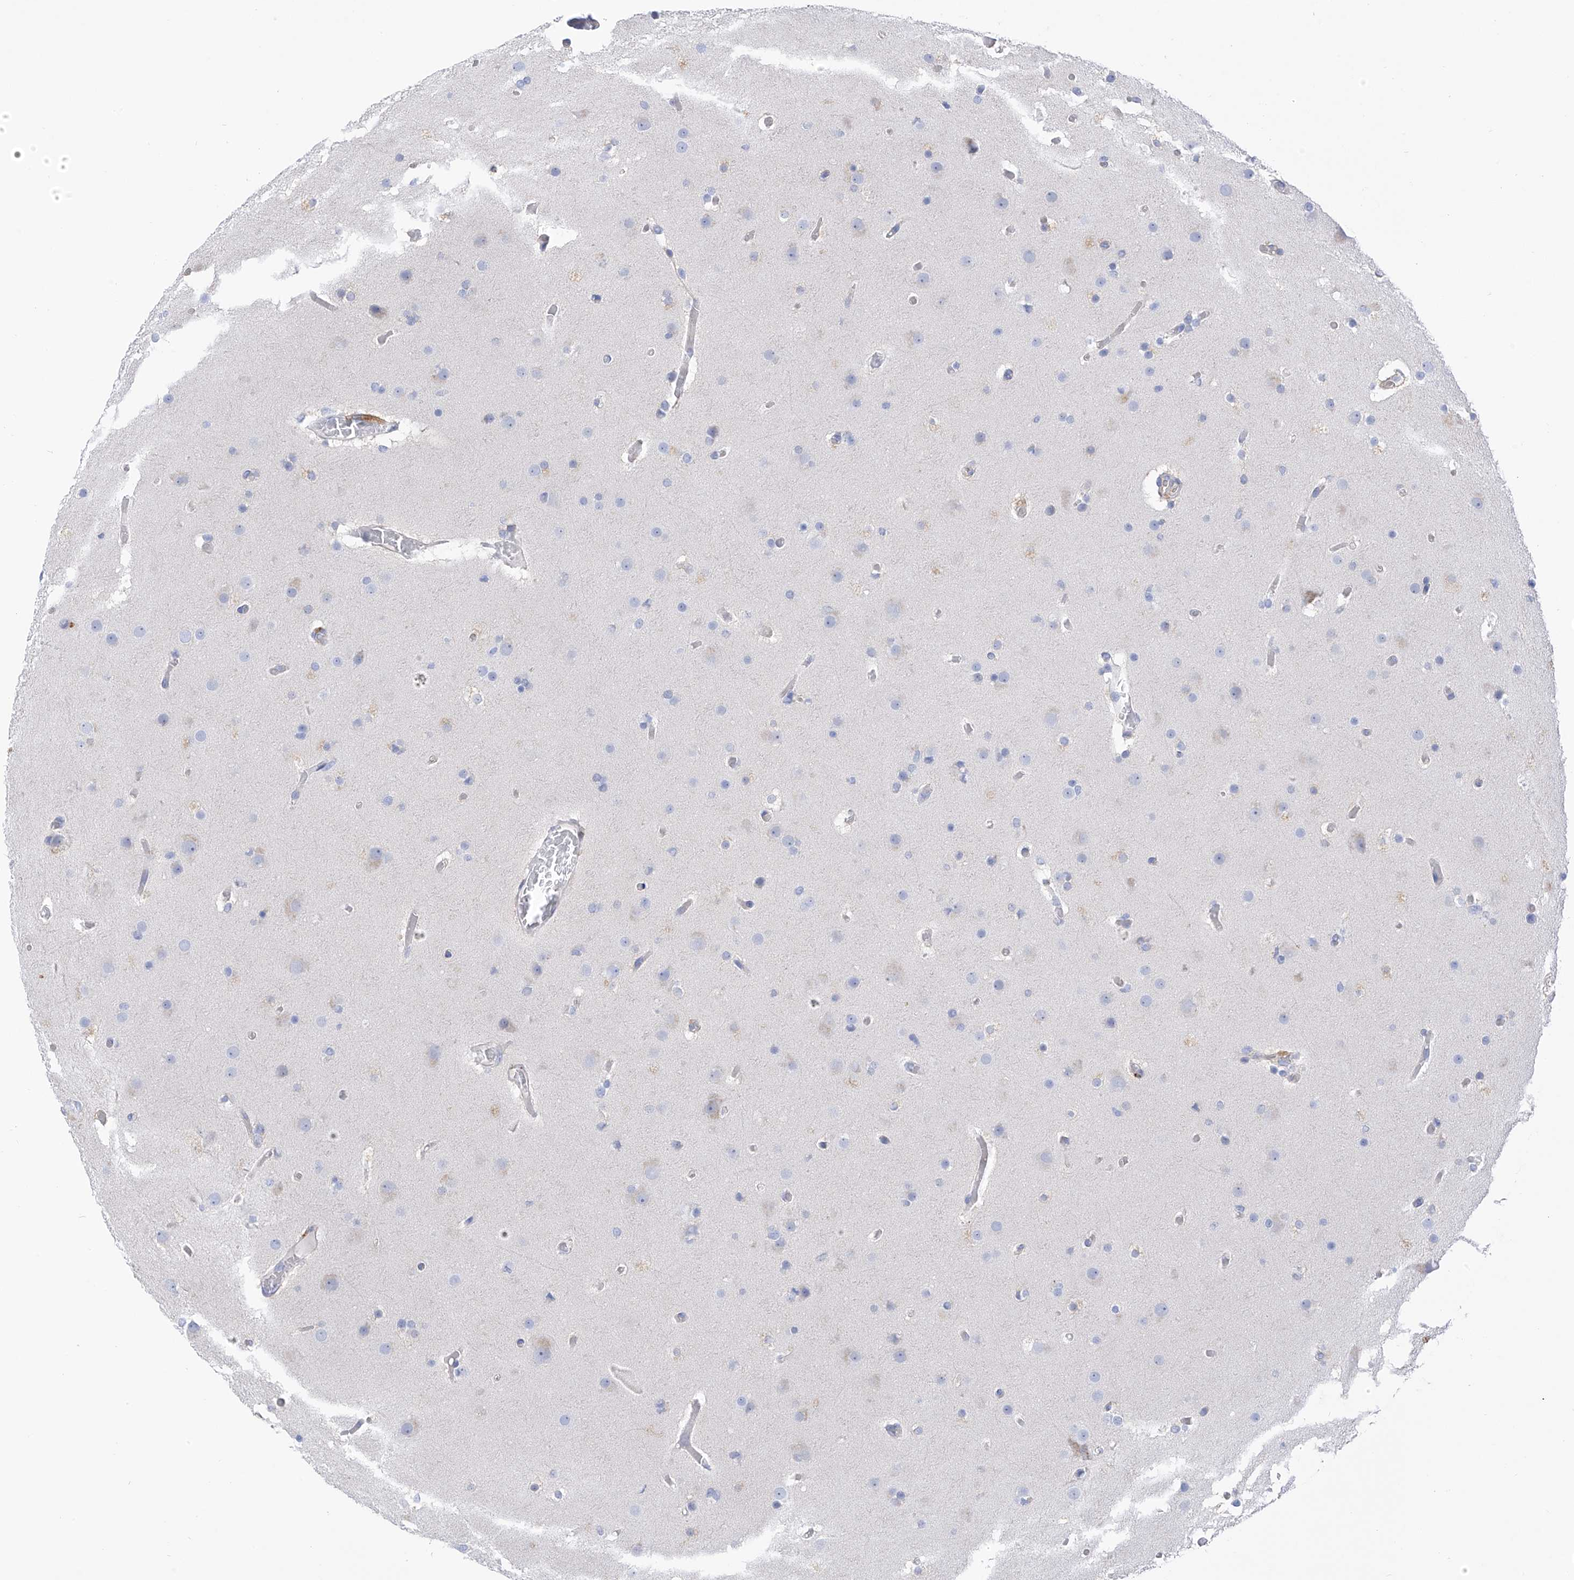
{"staining": {"intensity": "negative", "quantity": "none", "location": "none"}, "tissue": "glioma", "cell_type": "Tumor cells", "image_type": "cancer", "snomed": [{"axis": "morphology", "description": "Glioma, malignant, High grade"}, {"axis": "topography", "description": "Cerebral cortex"}], "caption": "Malignant glioma (high-grade) was stained to show a protein in brown. There is no significant positivity in tumor cells.", "gene": "ITGA9", "patient": {"sex": "female", "age": 36}}